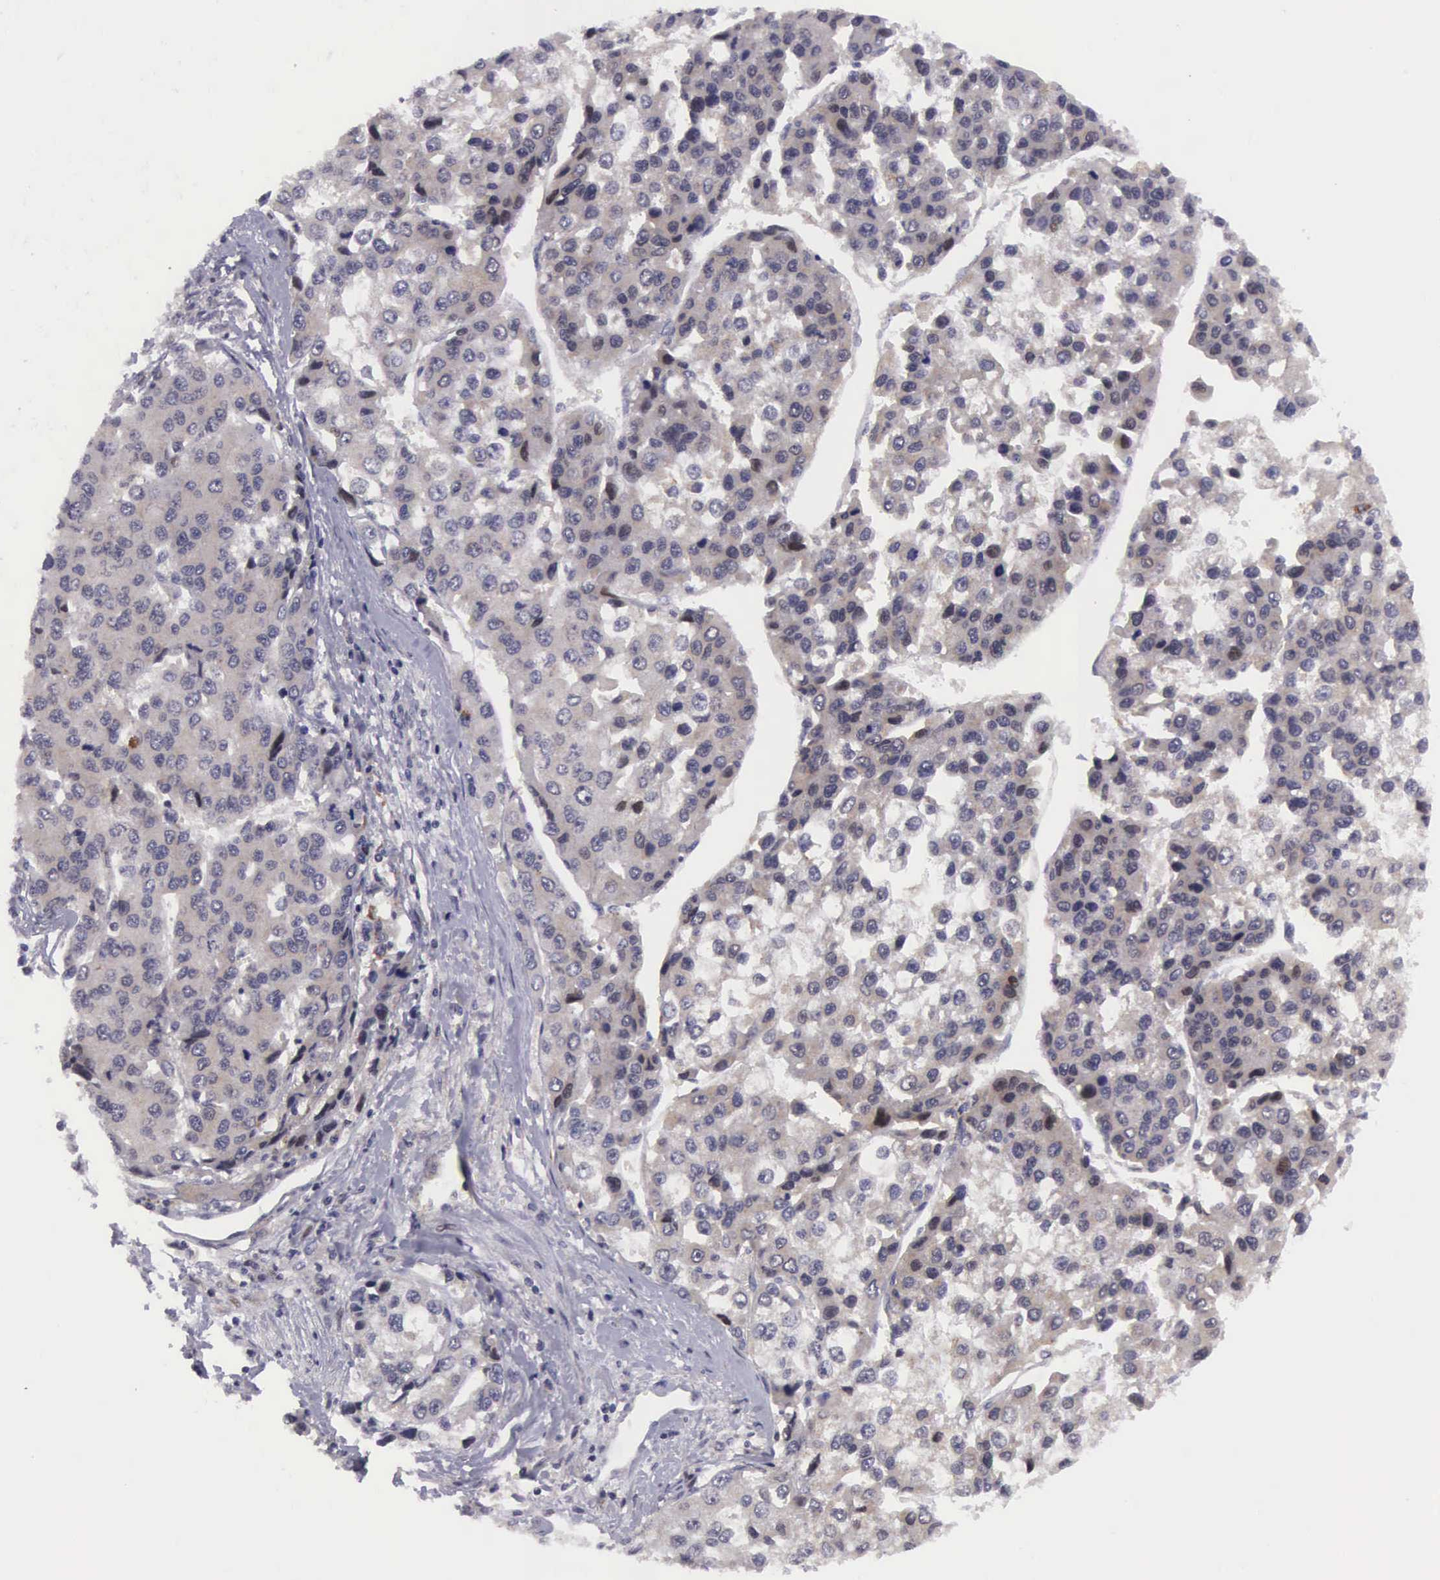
{"staining": {"intensity": "weak", "quantity": "25%-75%", "location": "cytoplasmic/membranous,nuclear"}, "tissue": "liver cancer", "cell_type": "Tumor cells", "image_type": "cancer", "snomed": [{"axis": "morphology", "description": "Carcinoma, Hepatocellular, NOS"}, {"axis": "topography", "description": "Liver"}], "caption": "Liver cancer stained for a protein (brown) shows weak cytoplasmic/membranous and nuclear positive staining in approximately 25%-75% of tumor cells.", "gene": "EMID1", "patient": {"sex": "female", "age": 66}}